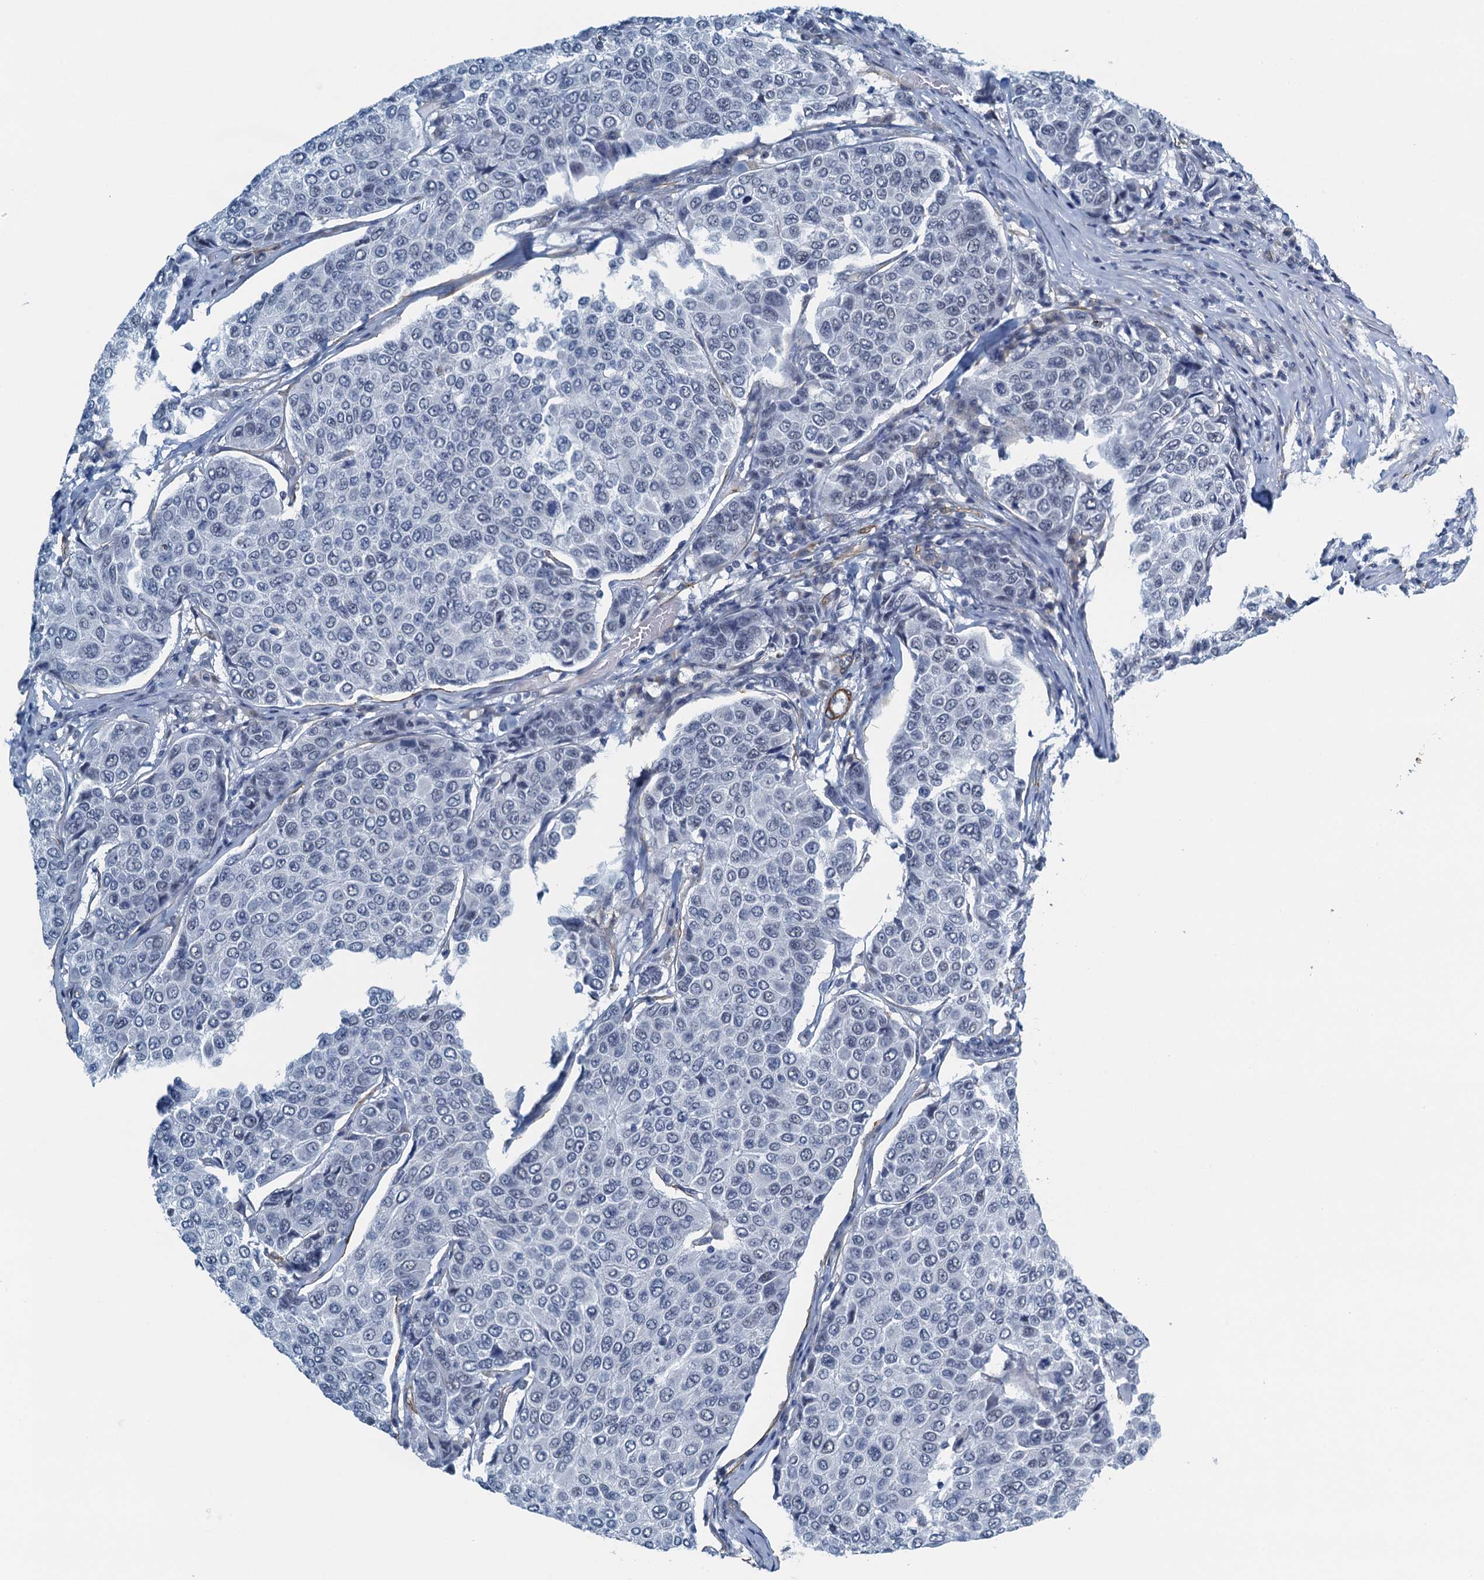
{"staining": {"intensity": "negative", "quantity": "none", "location": "none"}, "tissue": "breast cancer", "cell_type": "Tumor cells", "image_type": "cancer", "snomed": [{"axis": "morphology", "description": "Duct carcinoma"}, {"axis": "topography", "description": "Breast"}], "caption": "The micrograph shows no significant staining in tumor cells of infiltrating ductal carcinoma (breast).", "gene": "ALG2", "patient": {"sex": "female", "age": 55}}